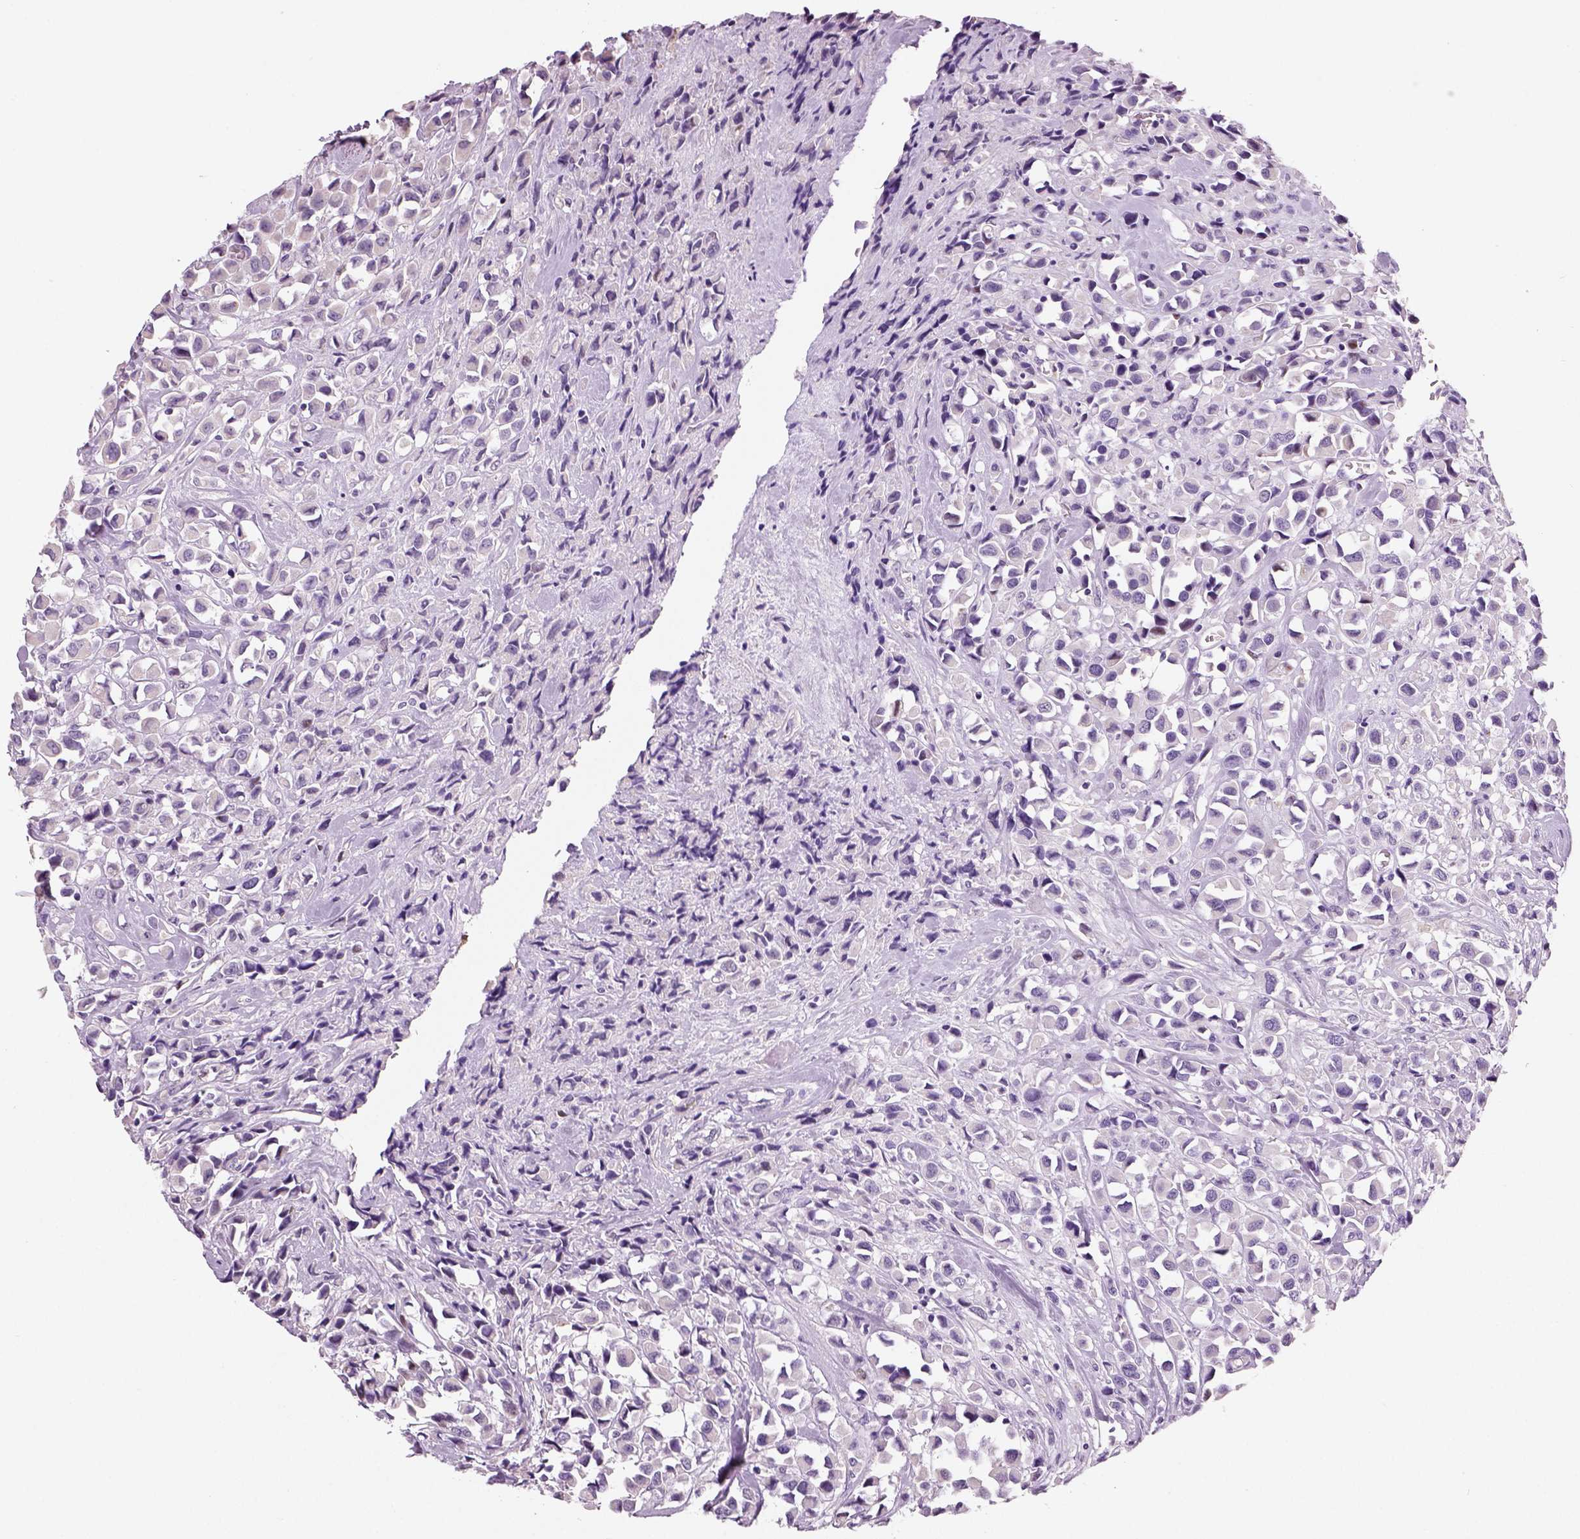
{"staining": {"intensity": "negative", "quantity": "none", "location": "none"}, "tissue": "breast cancer", "cell_type": "Tumor cells", "image_type": "cancer", "snomed": [{"axis": "morphology", "description": "Duct carcinoma"}, {"axis": "topography", "description": "Breast"}], "caption": "Tumor cells show no significant protein positivity in intraductal carcinoma (breast). The staining was performed using DAB (3,3'-diaminobenzidine) to visualize the protein expression in brown, while the nuclei were stained in blue with hematoxylin (Magnification: 20x).", "gene": "NECAB2", "patient": {"sex": "female", "age": 61}}